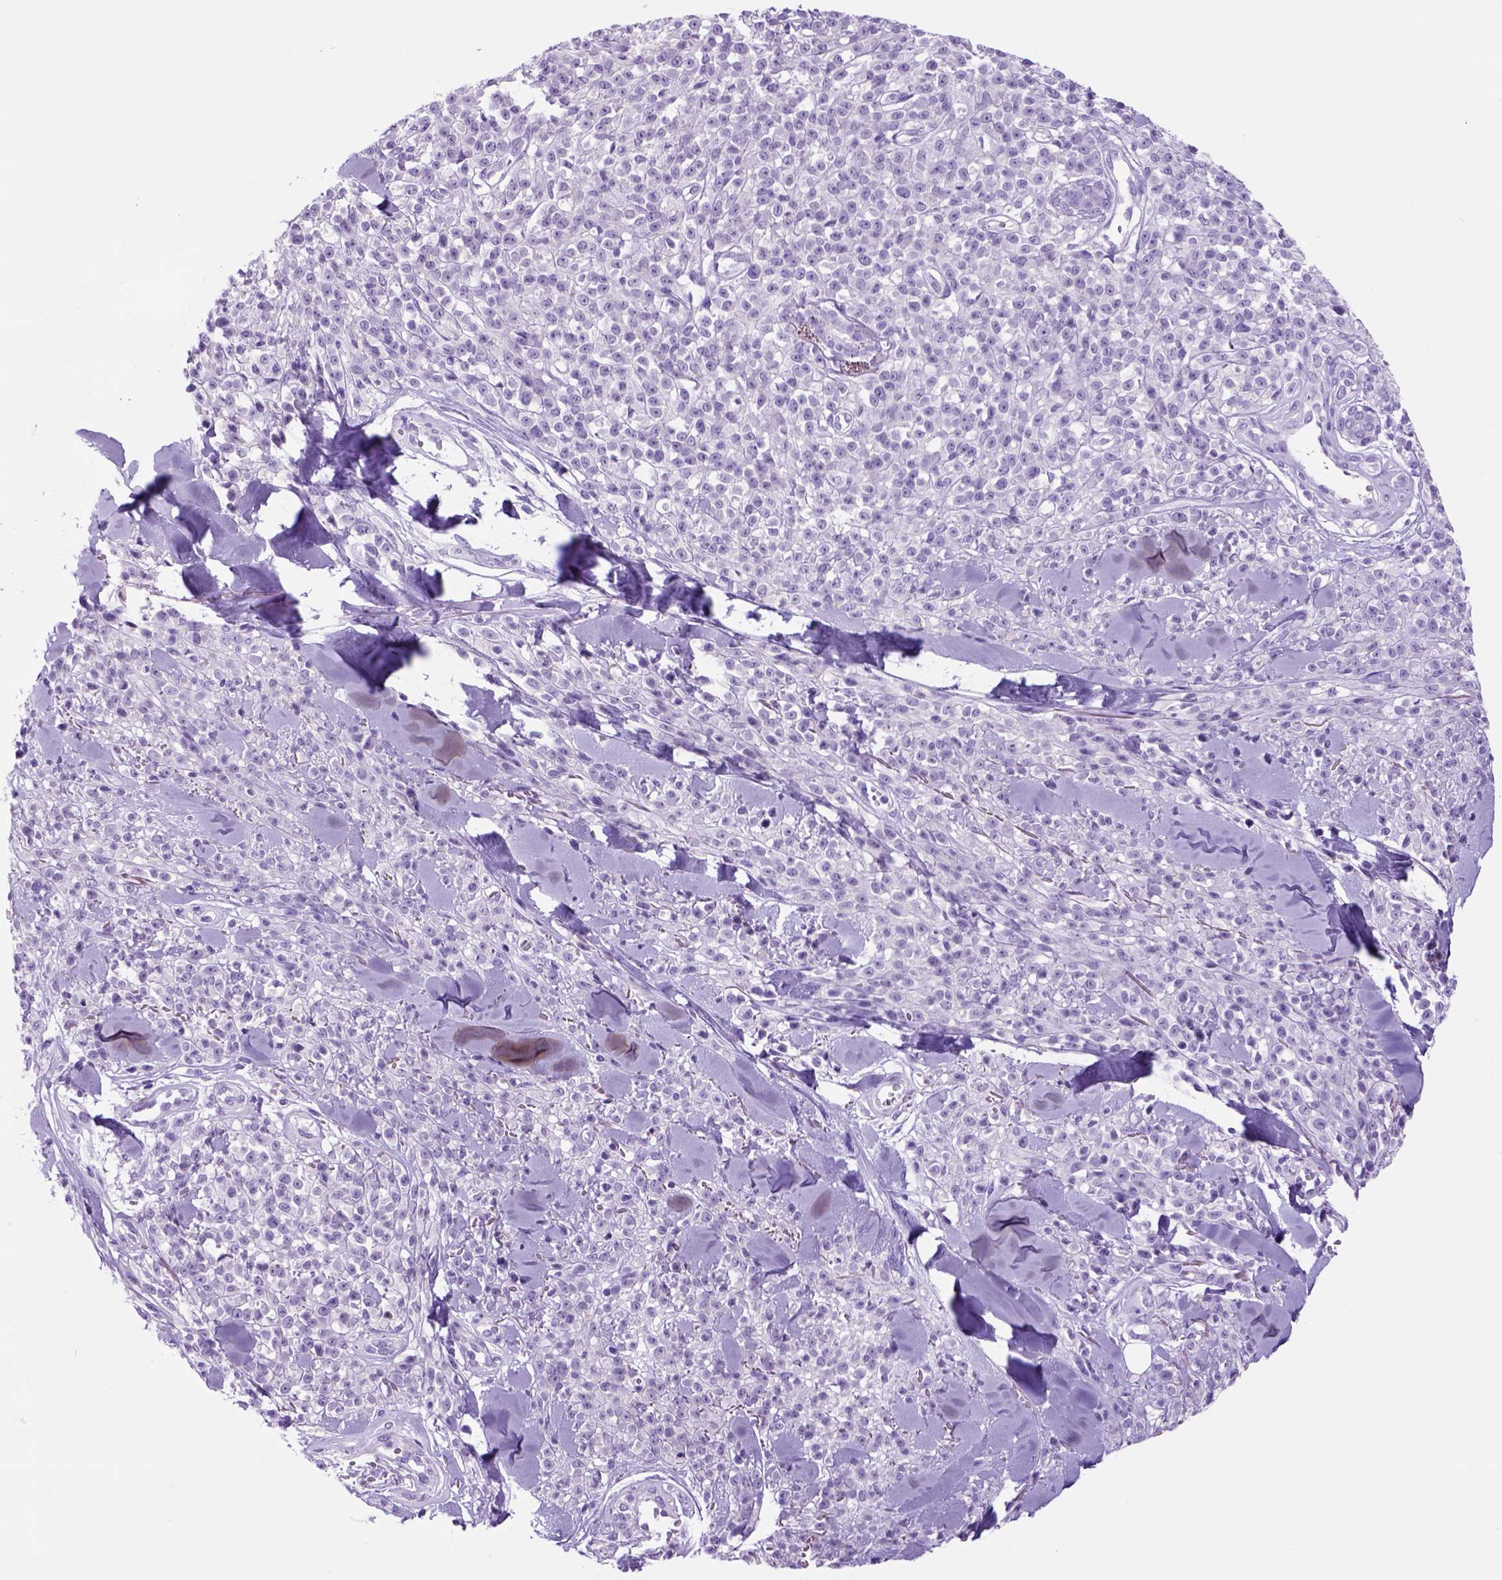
{"staining": {"intensity": "negative", "quantity": "none", "location": "none"}, "tissue": "melanoma", "cell_type": "Tumor cells", "image_type": "cancer", "snomed": [{"axis": "morphology", "description": "Malignant melanoma, NOS"}, {"axis": "topography", "description": "Skin"}, {"axis": "topography", "description": "Skin of trunk"}], "caption": "IHC photomicrograph of neoplastic tissue: human malignant melanoma stained with DAB (3,3'-diaminobenzidine) shows no significant protein staining in tumor cells.", "gene": "HHIPL2", "patient": {"sex": "male", "age": 74}}